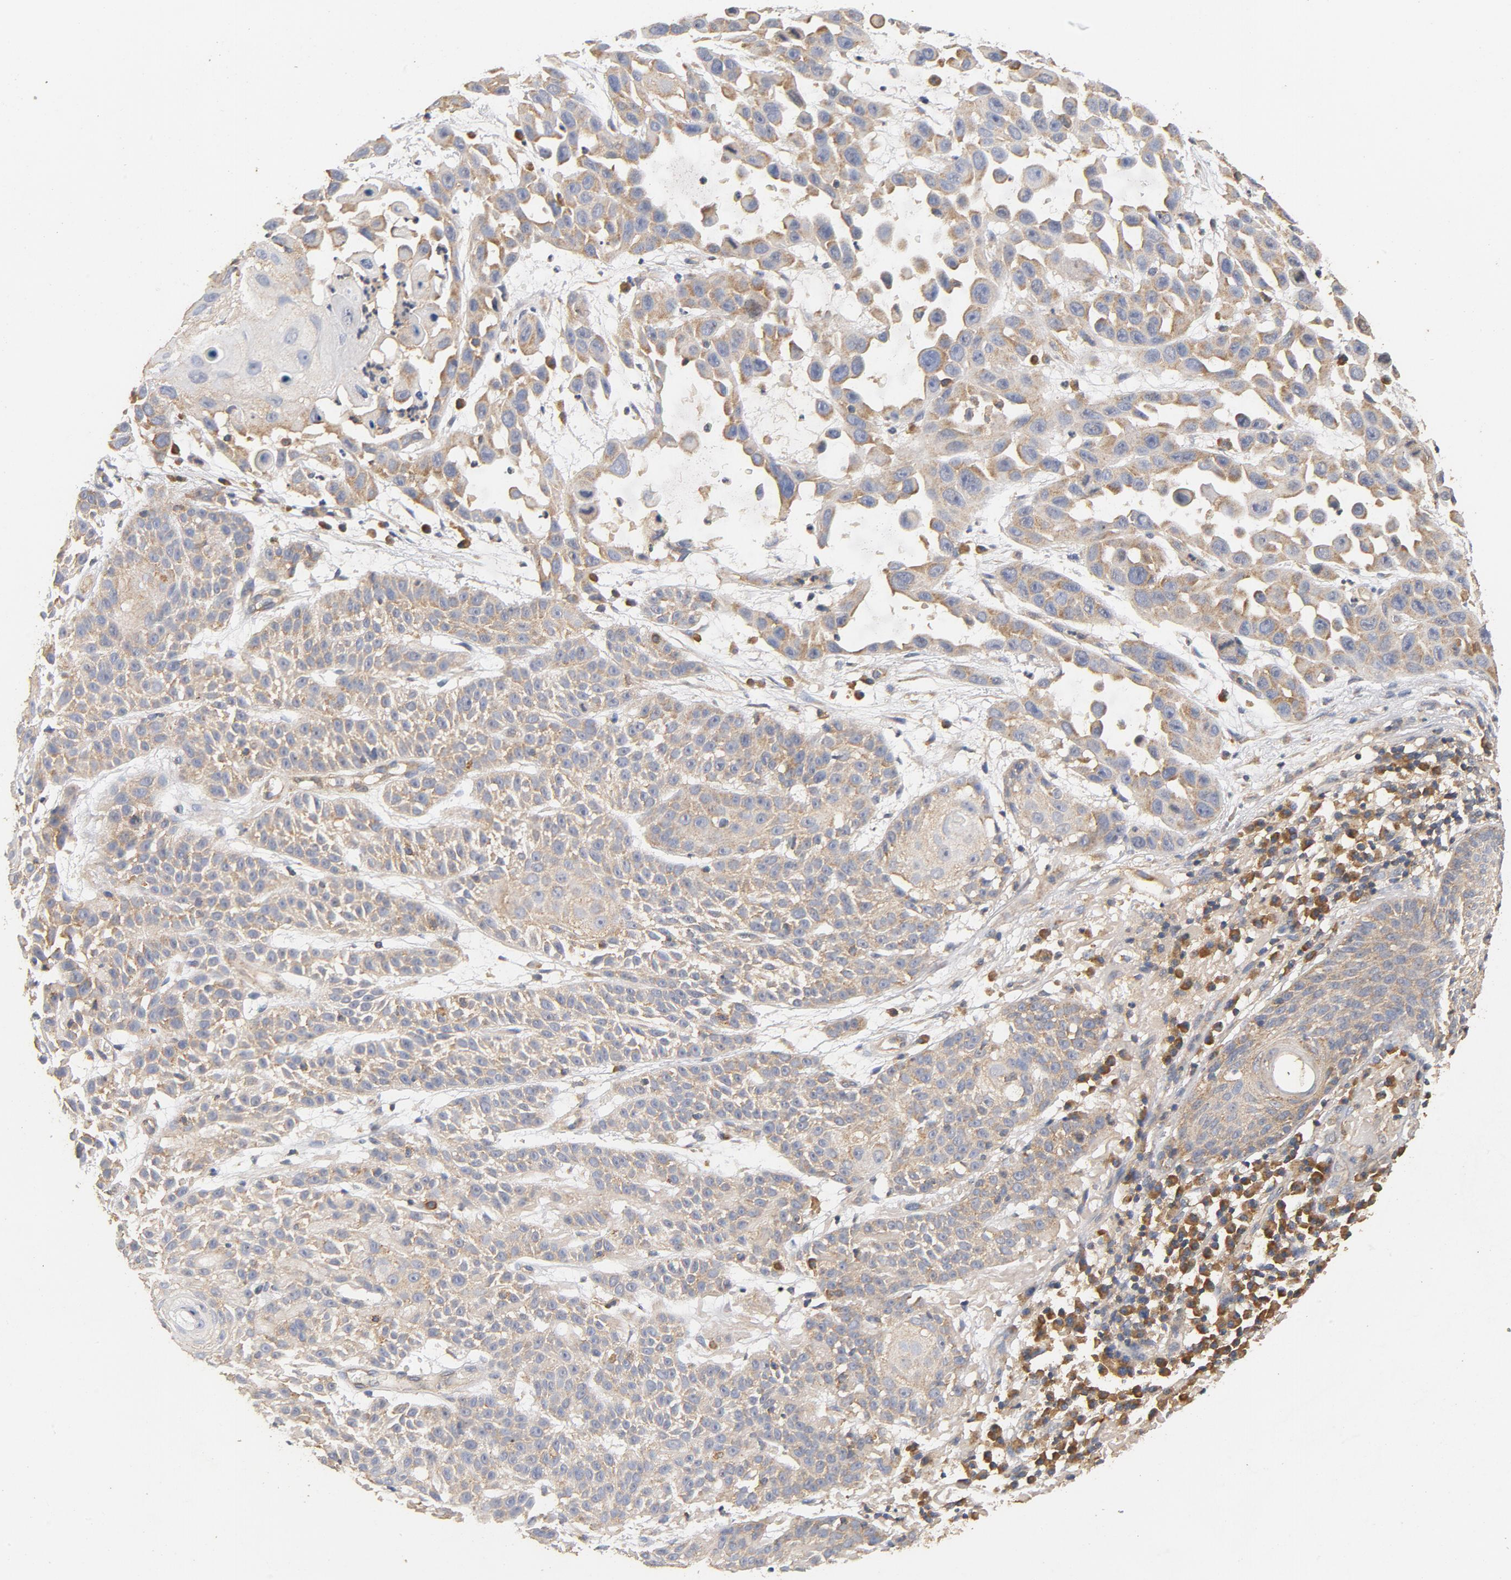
{"staining": {"intensity": "weak", "quantity": ">75%", "location": "cytoplasmic/membranous"}, "tissue": "skin cancer", "cell_type": "Tumor cells", "image_type": "cancer", "snomed": [{"axis": "morphology", "description": "Squamous cell carcinoma, NOS"}, {"axis": "topography", "description": "Skin"}], "caption": "The micrograph displays staining of skin squamous cell carcinoma, revealing weak cytoplasmic/membranous protein positivity (brown color) within tumor cells. (DAB = brown stain, brightfield microscopy at high magnification).", "gene": "DDX6", "patient": {"sex": "male", "age": 24}}